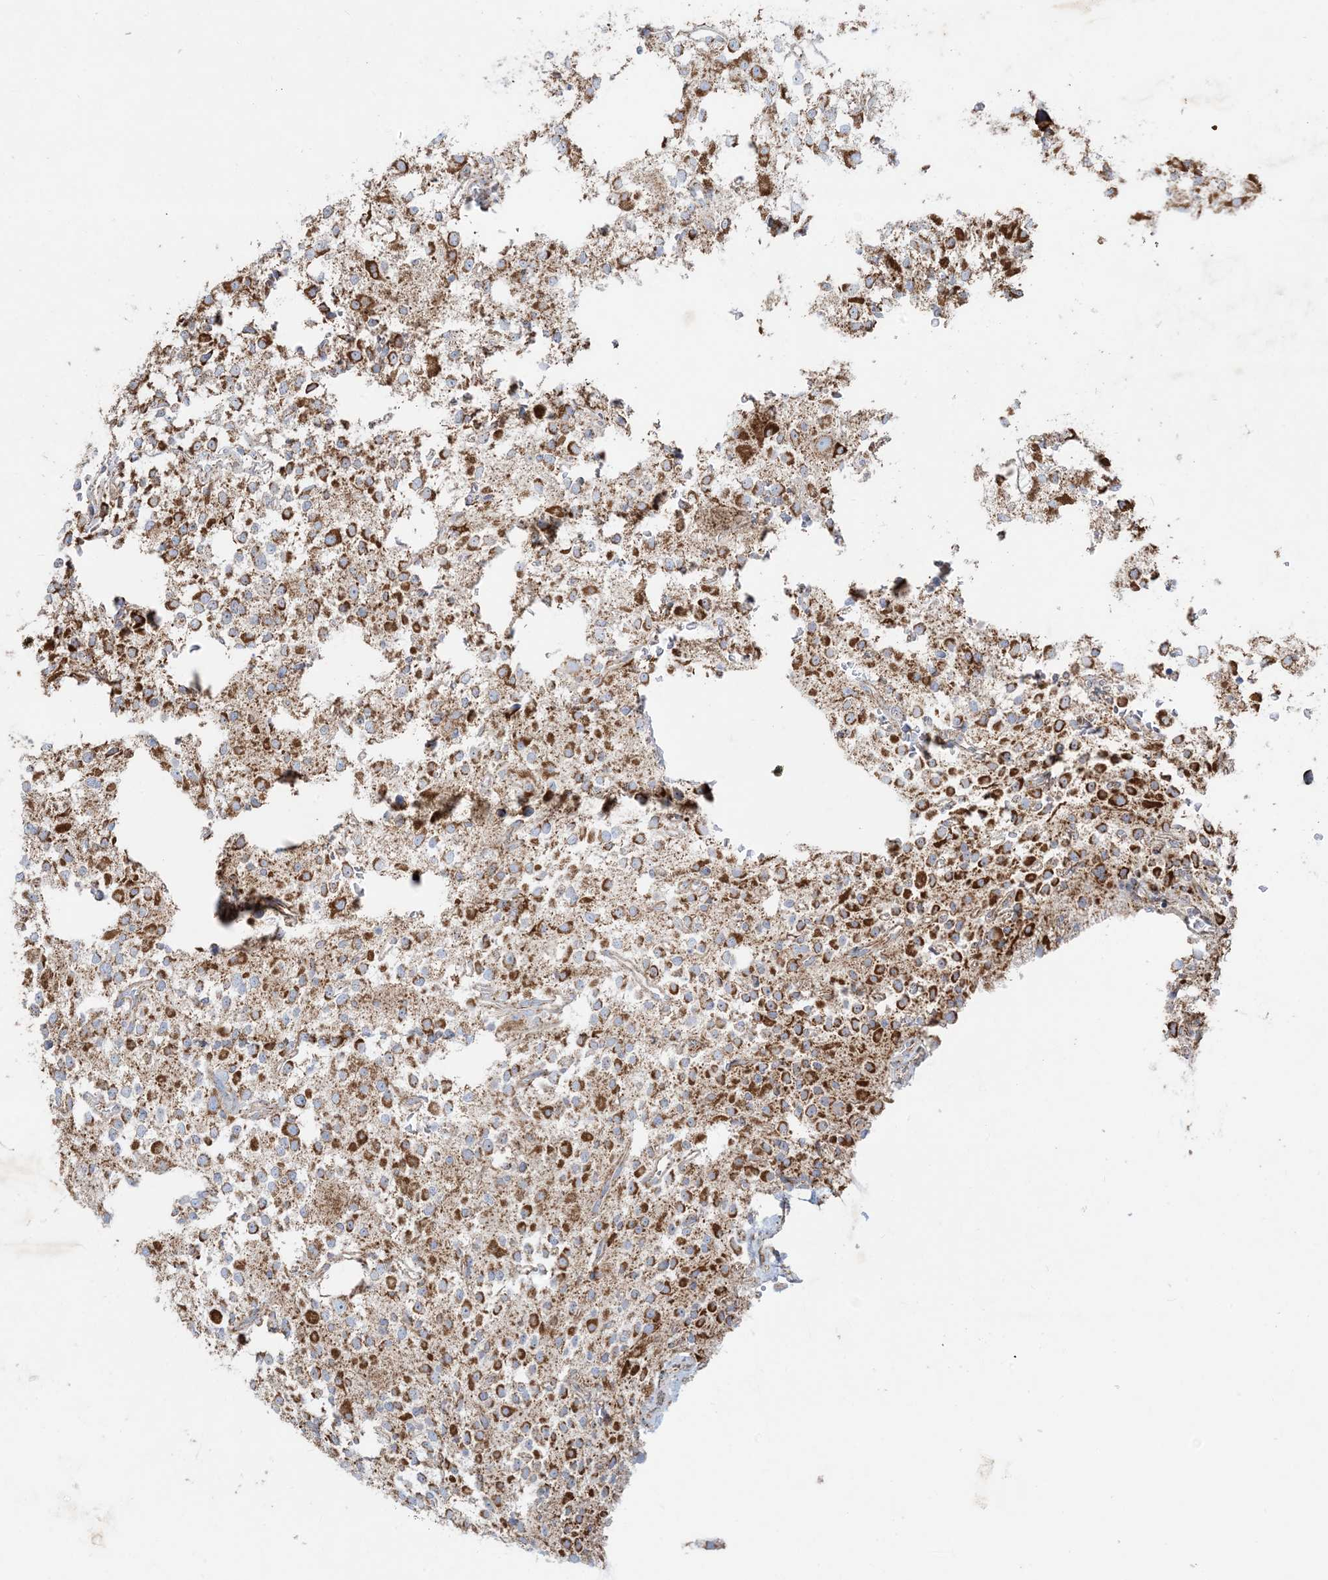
{"staining": {"intensity": "moderate", "quantity": ">75%", "location": "cytoplasmic/membranous"}, "tissue": "glioma", "cell_type": "Tumor cells", "image_type": "cancer", "snomed": [{"axis": "morphology", "description": "Glioma, malignant, High grade"}, {"axis": "topography", "description": "Brain"}], "caption": "Immunohistochemical staining of glioma exhibits moderate cytoplasmic/membranous protein expression in about >75% of tumor cells.", "gene": "BEND4", "patient": {"sex": "female", "age": 62}}